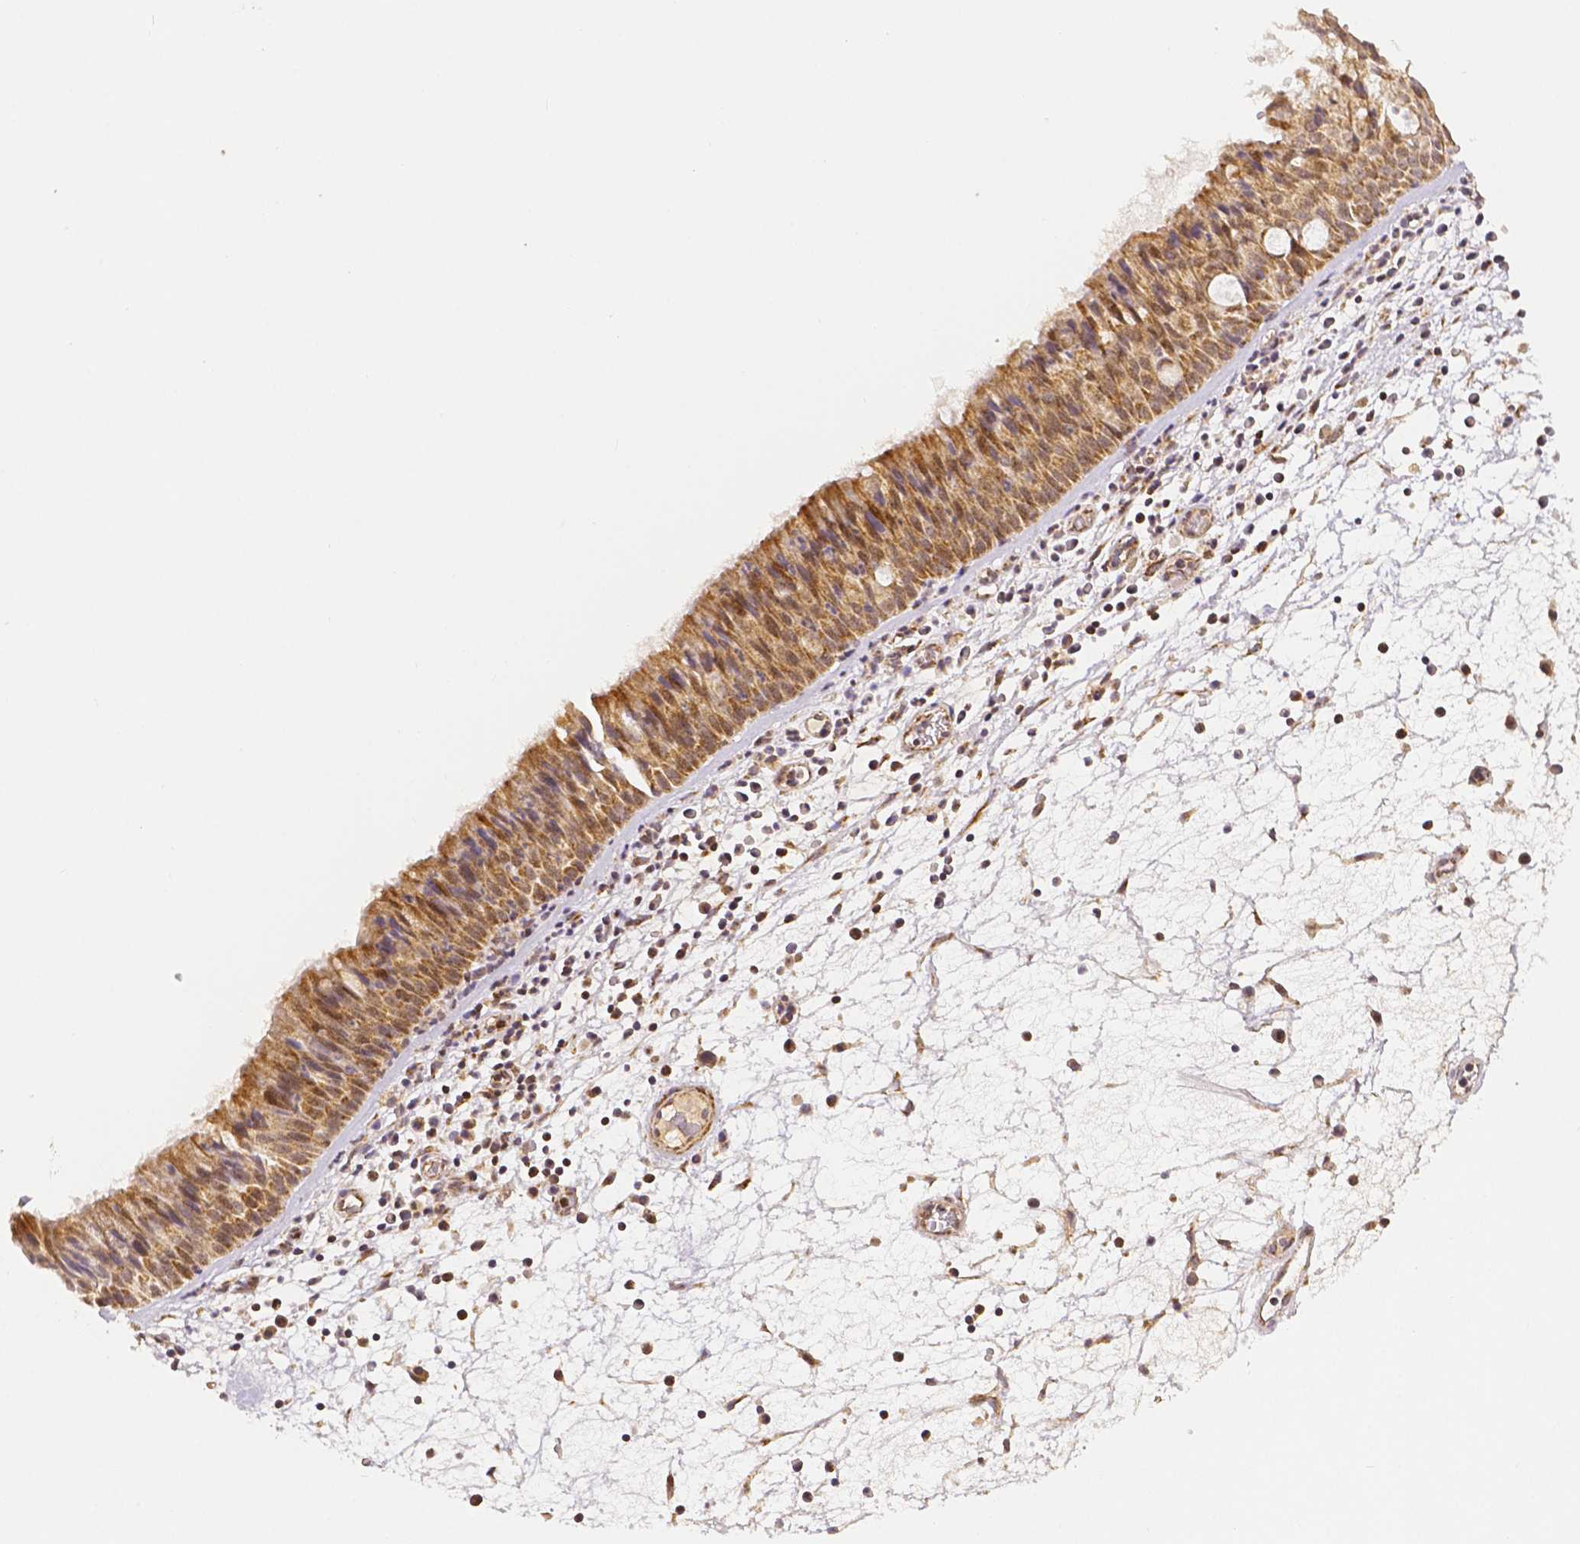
{"staining": {"intensity": "strong", "quantity": ">75%", "location": "cytoplasmic/membranous,nuclear"}, "tissue": "nasopharynx", "cell_type": "Respiratory epithelial cells", "image_type": "normal", "snomed": [{"axis": "morphology", "description": "Normal tissue, NOS"}, {"axis": "topography", "description": "Nasopharynx"}], "caption": "Strong cytoplasmic/membranous,nuclear staining for a protein is present in approximately >75% of respiratory epithelial cells of benign nasopharynx using immunohistochemistry.", "gene": "RHOT1", "patient": {"sex": "male", "age": 67}}